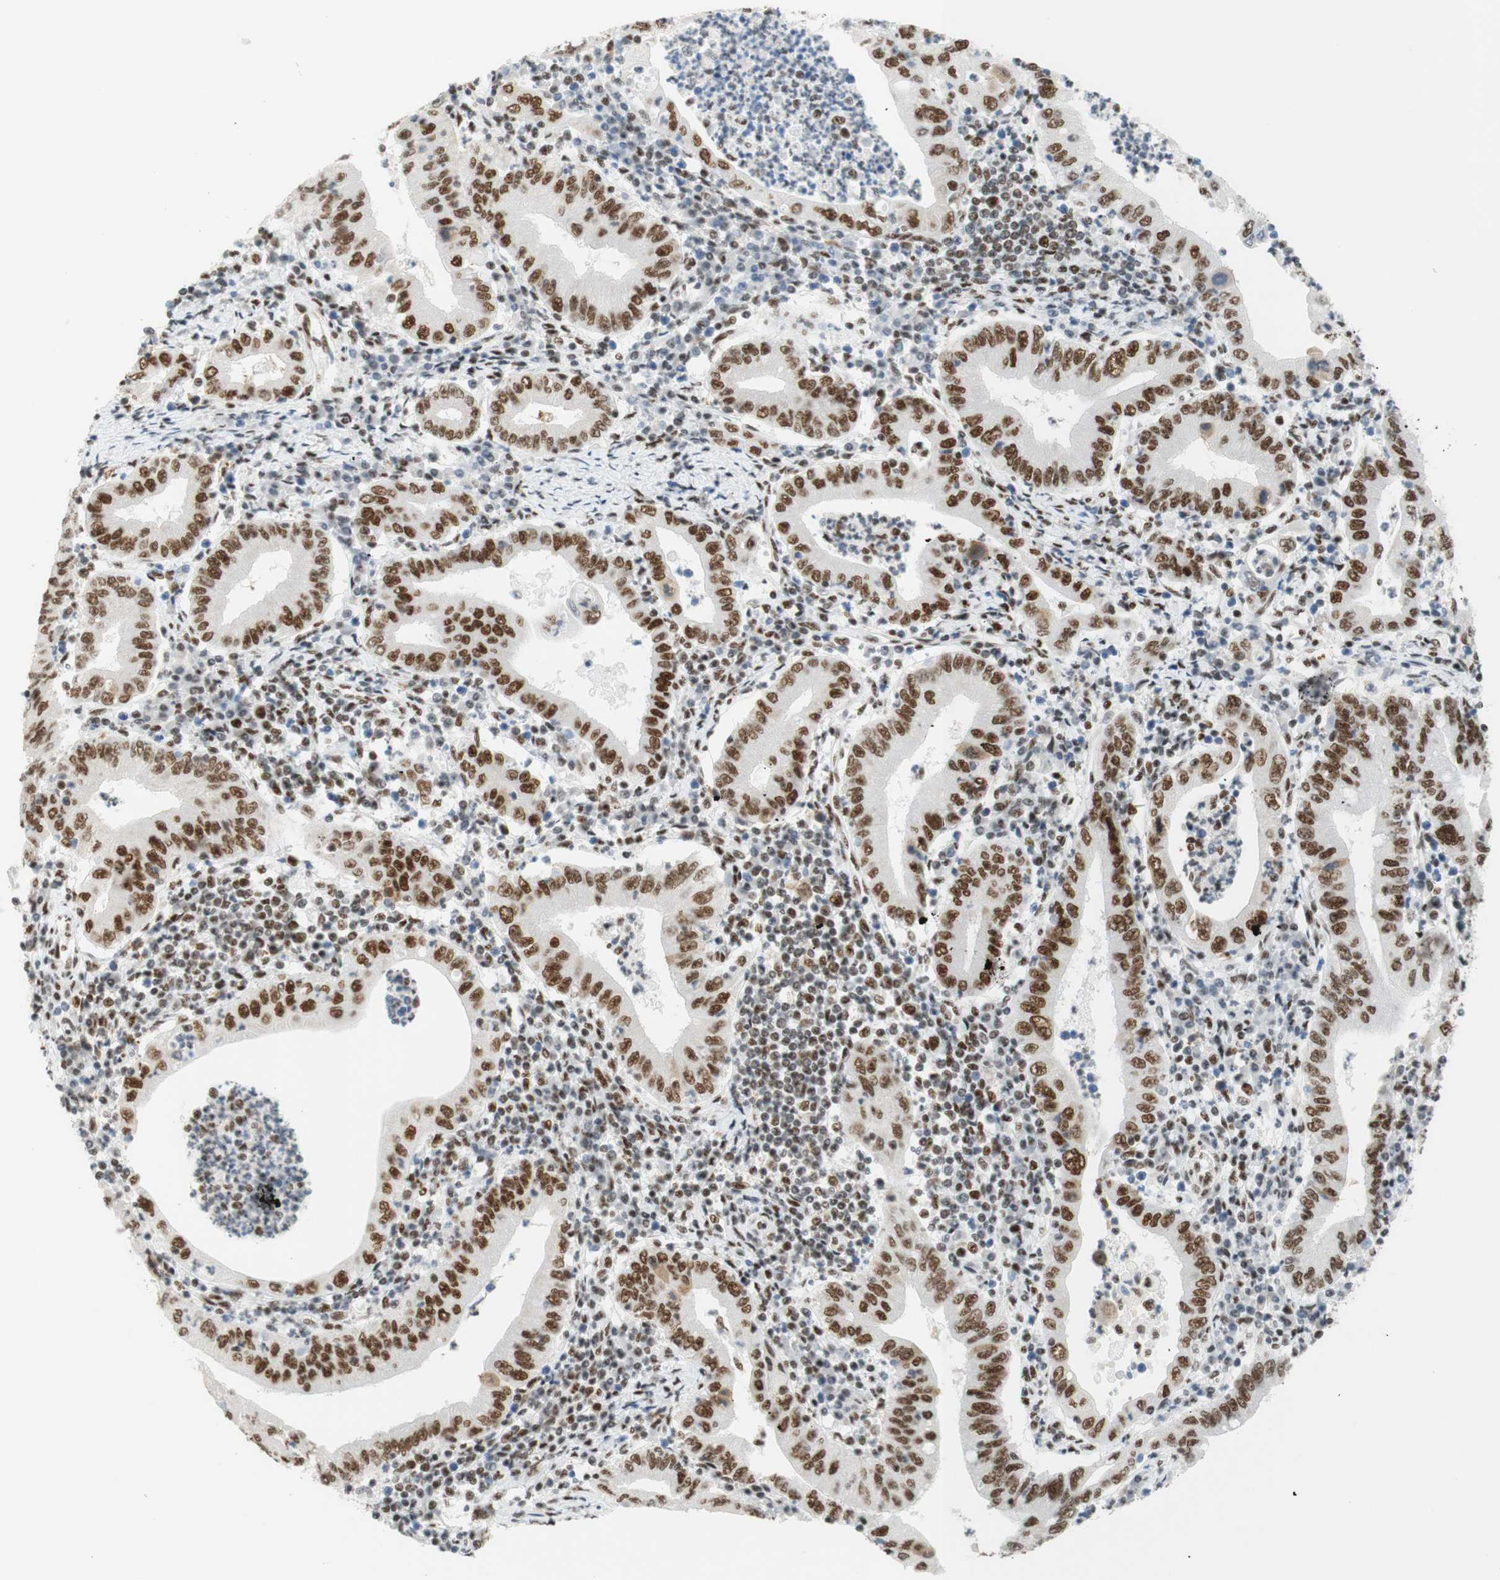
{"staining": {"intensity": "strong", "quantity": ">75%", "location": "nuclear"}, "tissue": "stomach cancer", "cell_type": "Tumor cells", "image_type": "cancer", "snomed": [{"axis": "morphology", "description": "Normal tissue, NOS"}, {"axis": "morphology", "description": "Adenocarcinoma, NOS"}, {"axis": "topography", "description": "Esophagus"}, {"axis": "topography", "description": "Stomach, upper"}, {"axis": "topography", "description": "Peripheral nerve tissue"}], "caption": "Protein expression analysis of stomach adenocarcinoma demonstrates strong nuclear expression in about >75% of tumor cells.", "gene": "RNF20", "patient": {"sex": "male", "age": 62}}